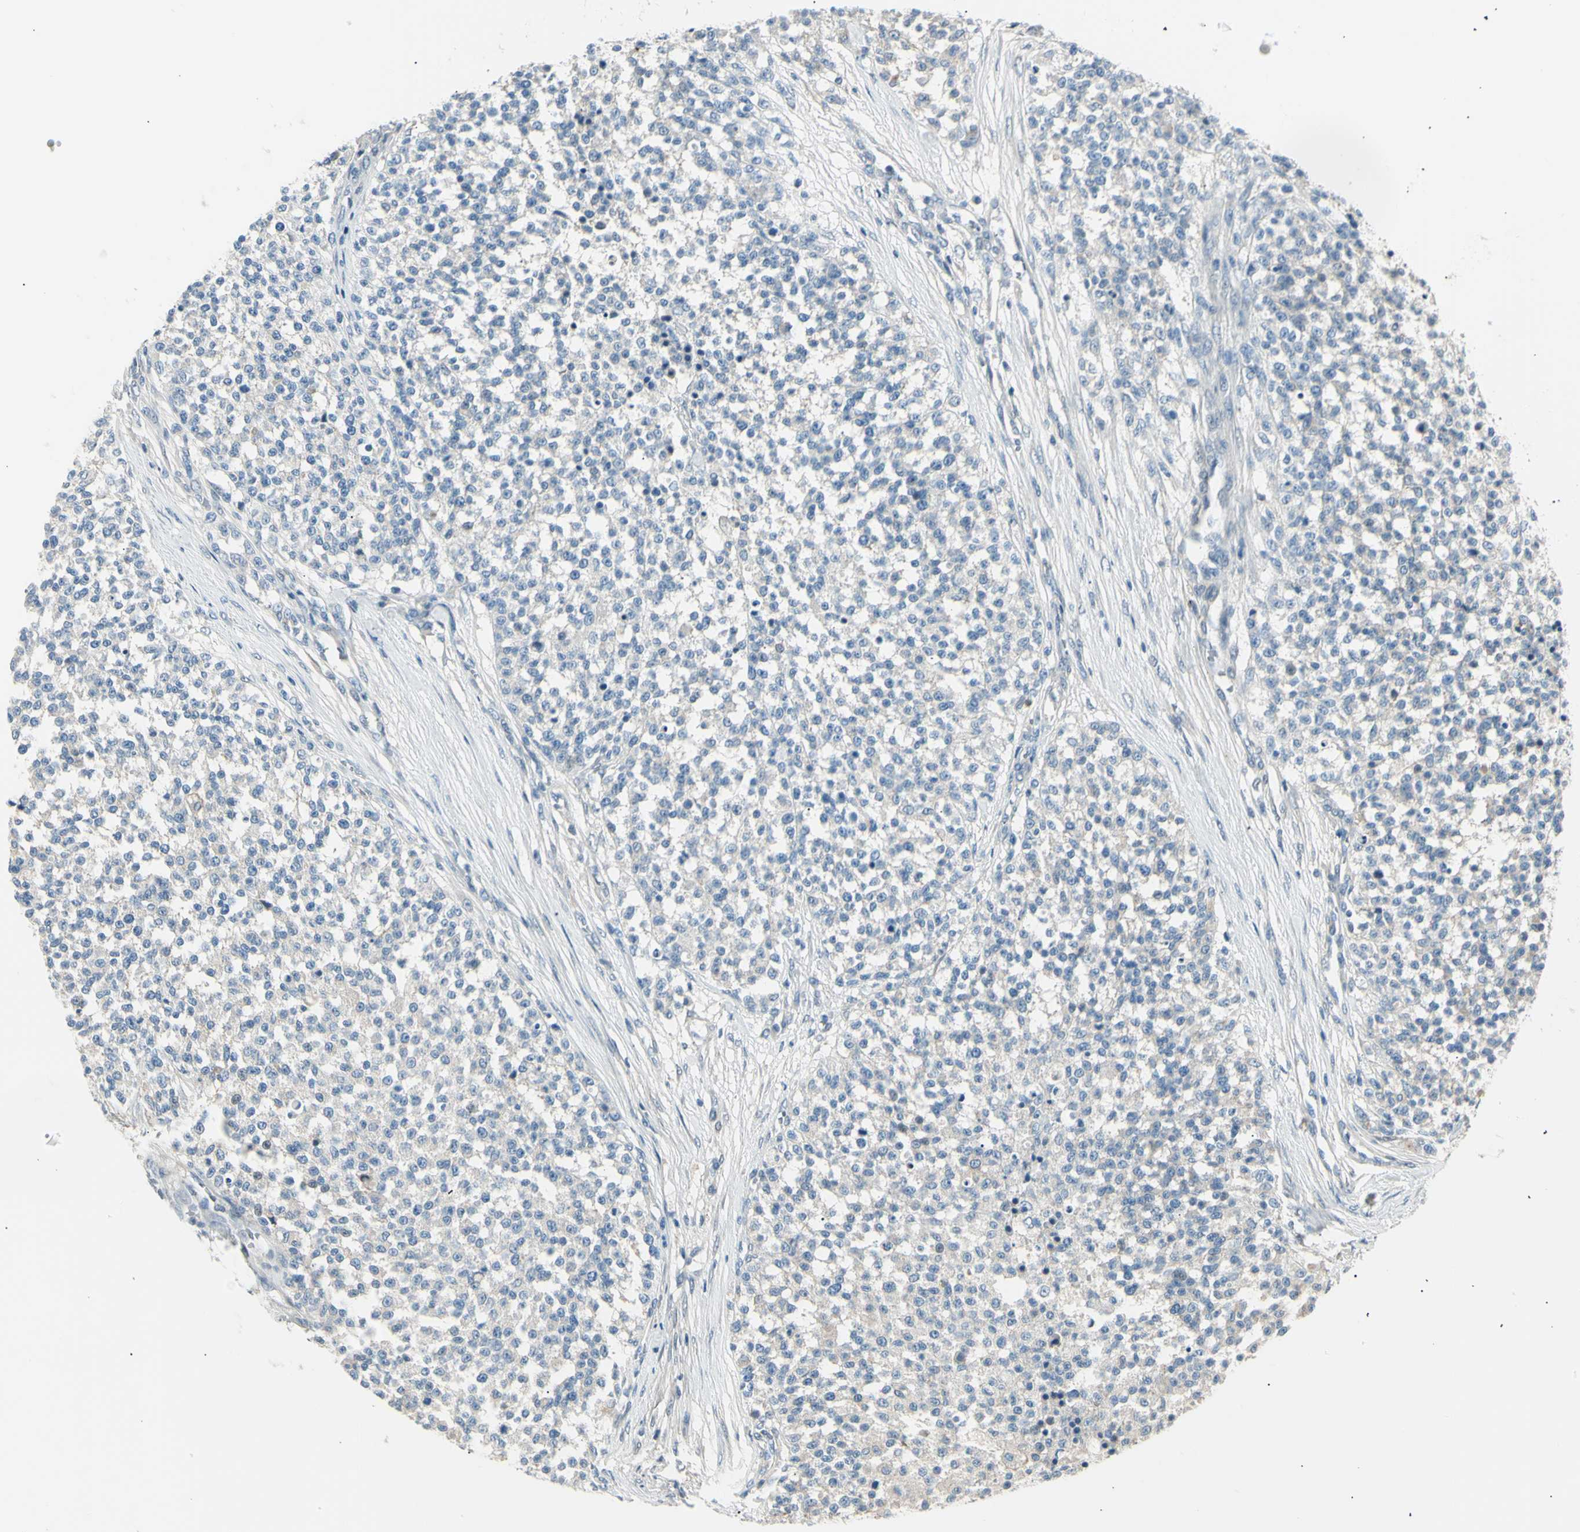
{"staining": {"intensity": "negative", "quantity": "none", "location": "none"}, "tissue": "testis cancer", "cell_type": "Tumor cells", "image_type": "cancer", "snomed": [{"axis": "morphology", "description": "Seminoma, NOS"}, {"axis": "topography", "description": "Testis"}], "caption": "A micrograph of human testis cancer (seminoma) is negative for staining in tumor cells.", "gene": "LHPP", "patient": {"sex": "male", "age": 59}}